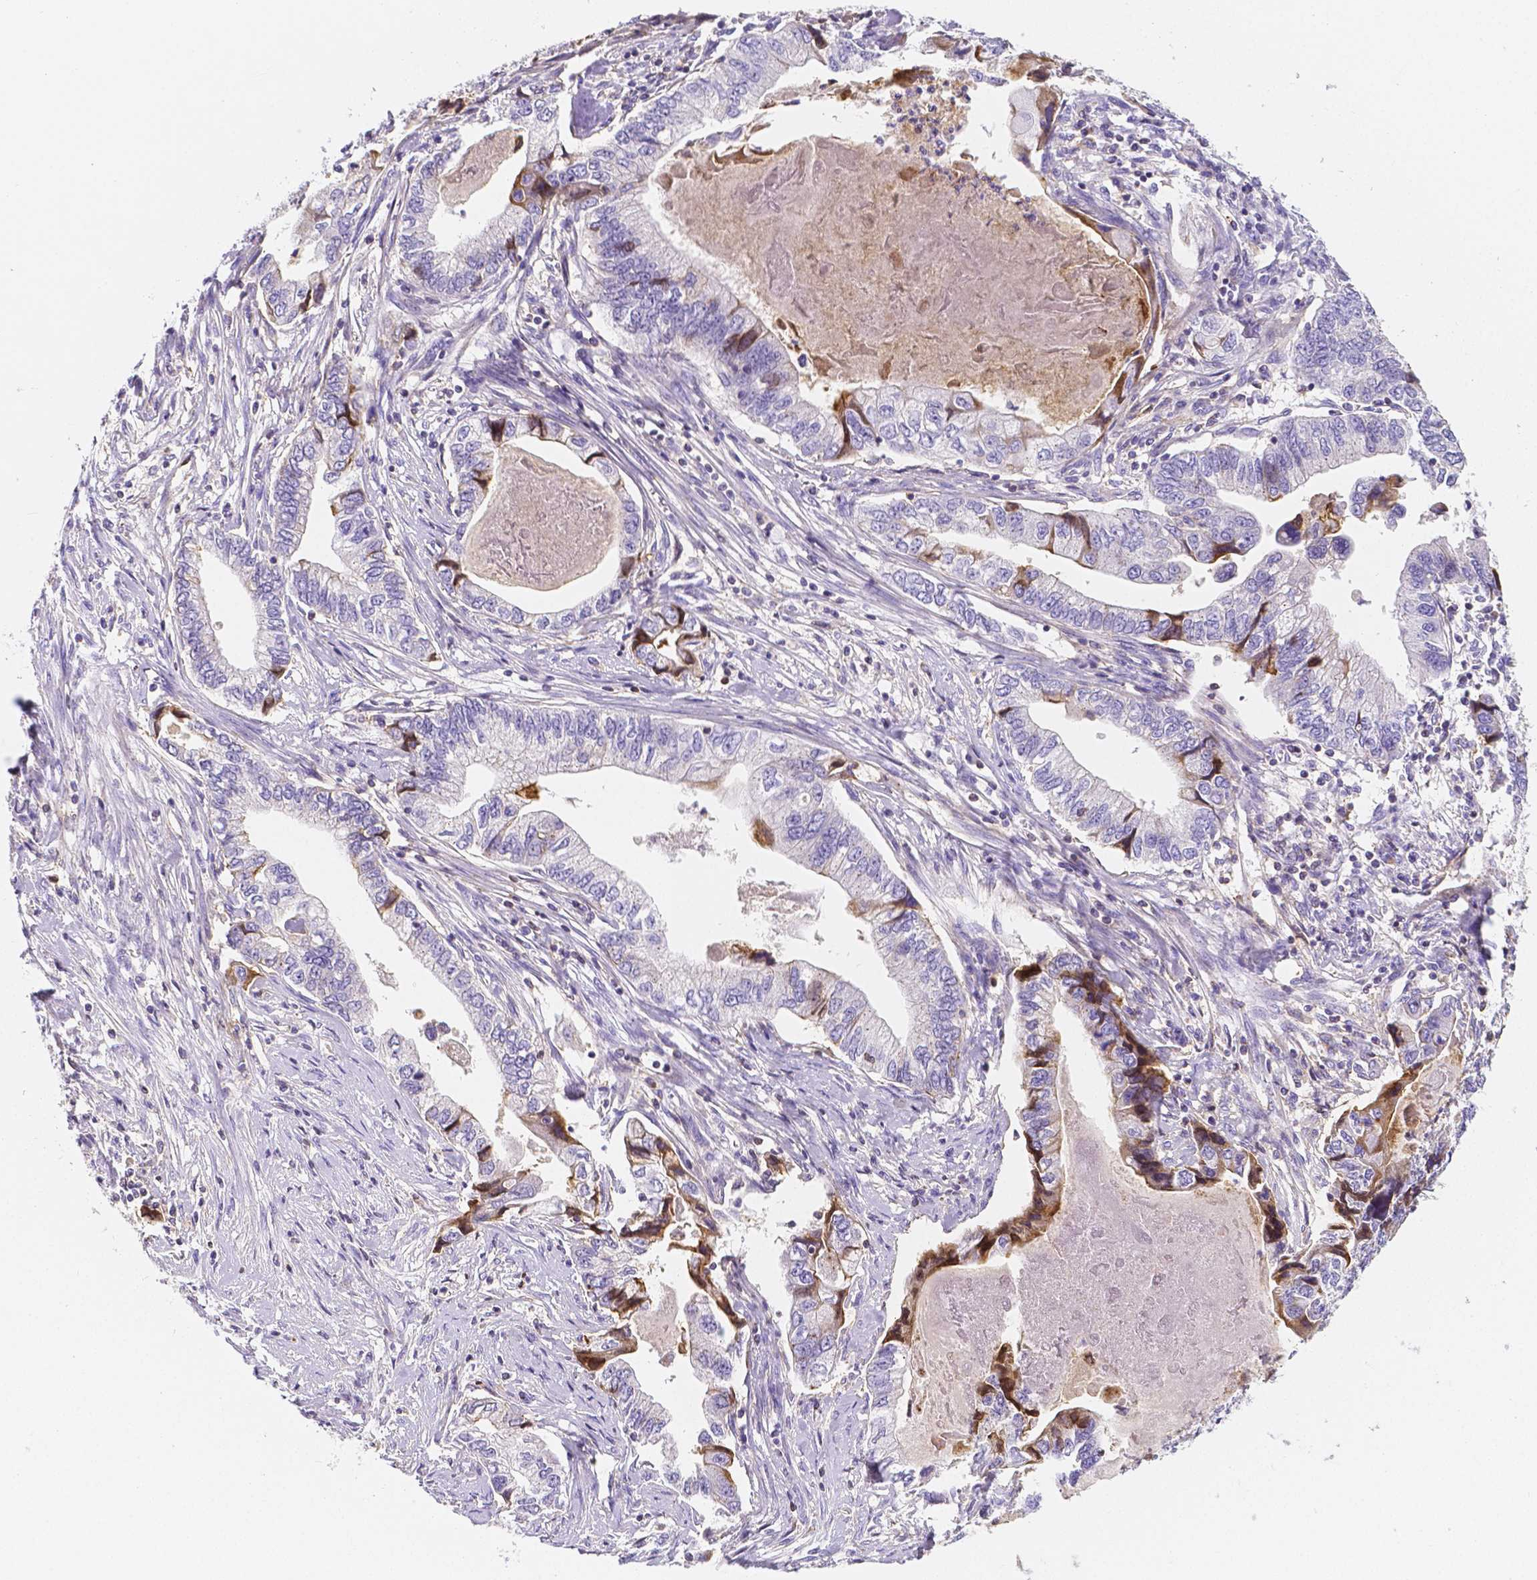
{"staining": {"intensity": "moderate", "quantity": "<25%", "location": "cytoplasmic/membranous"}, "tissue": "stomach cancer", "cell_type": "Tumor cells", "image_type": "cancer", "snomed": [{"axis": "morphology", "description": "Adenocarcinoma, NOS"}, {"axis": "topography", "description": "Pancreas"}, {"axis": "topography", "description": "Stomach, upper"}], "caption": "Adenocarcinoma (stomach) stained with DAB IHC shows low levels of moderate cytoplasmic/membranous positivity in approximately <25% of tumor cells. The staining was performed using DAB (3,3'-diaminobenzidine), with brown indicating positive protein expression. Nuclei are stained blue with hematoxylin.", "gene": "GABRD", "patient": {"sex": "male", "age": 77}}